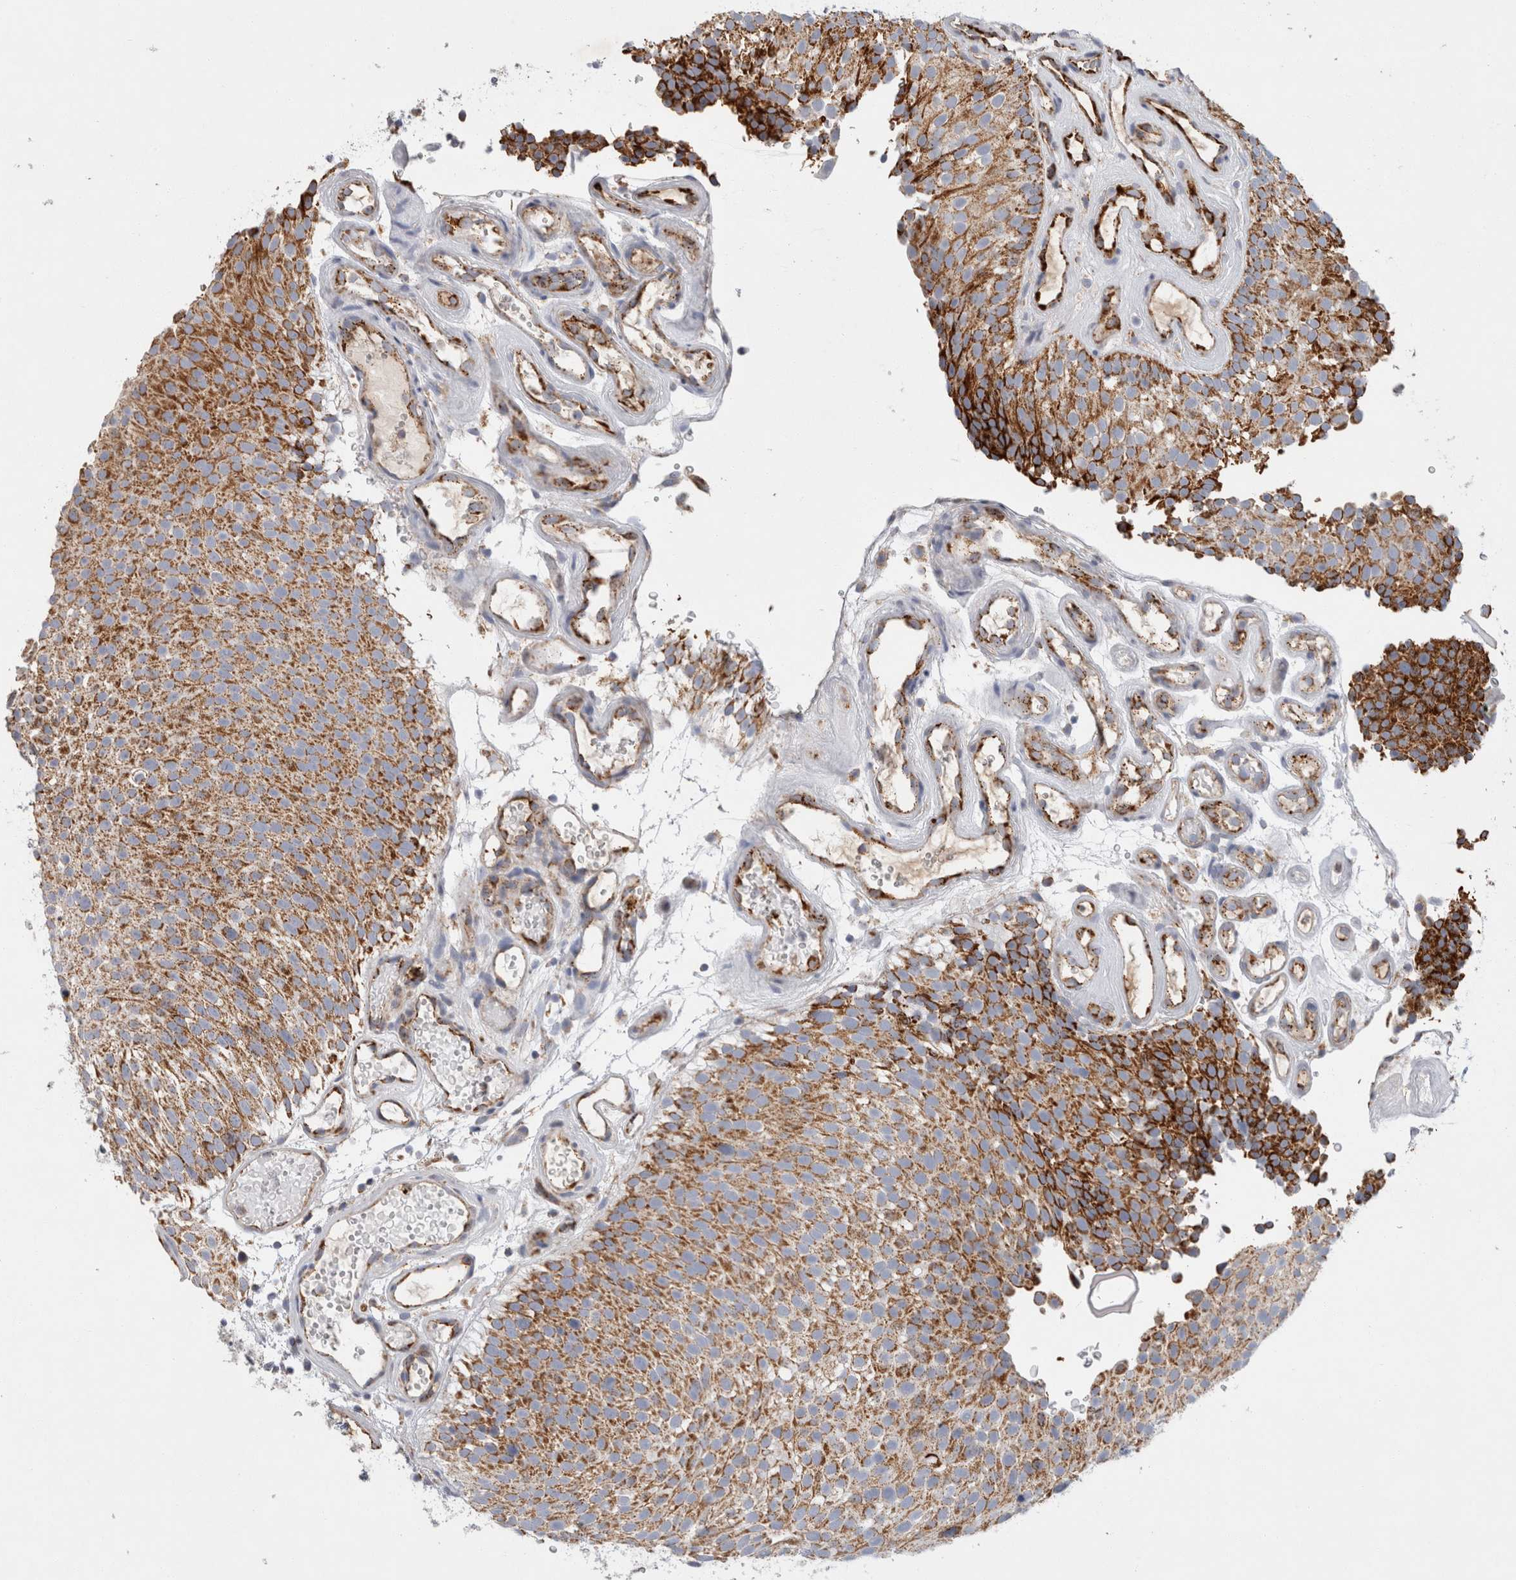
{"staining": {"intensity": "strong", "quantity": ">75%", "location": "cytoplasmic/membranous"}, "tissue": "urothelial cancer", "cell_type": "Tumor cells", "image_type": "cancer", "snomed": [{"axis": "morphology", "description": "Urothelial carcinoma, Low grade"}, {"axis": "topography", "description": "Urinary bladder"}], "caption": "Urothelial cancer stained with a brown dye shows strong cytoplasmic/membranous positive expression in about >75% of tumor cells.", "gene": "IARS2", "patient": {"sex": "male", "age": 78}}